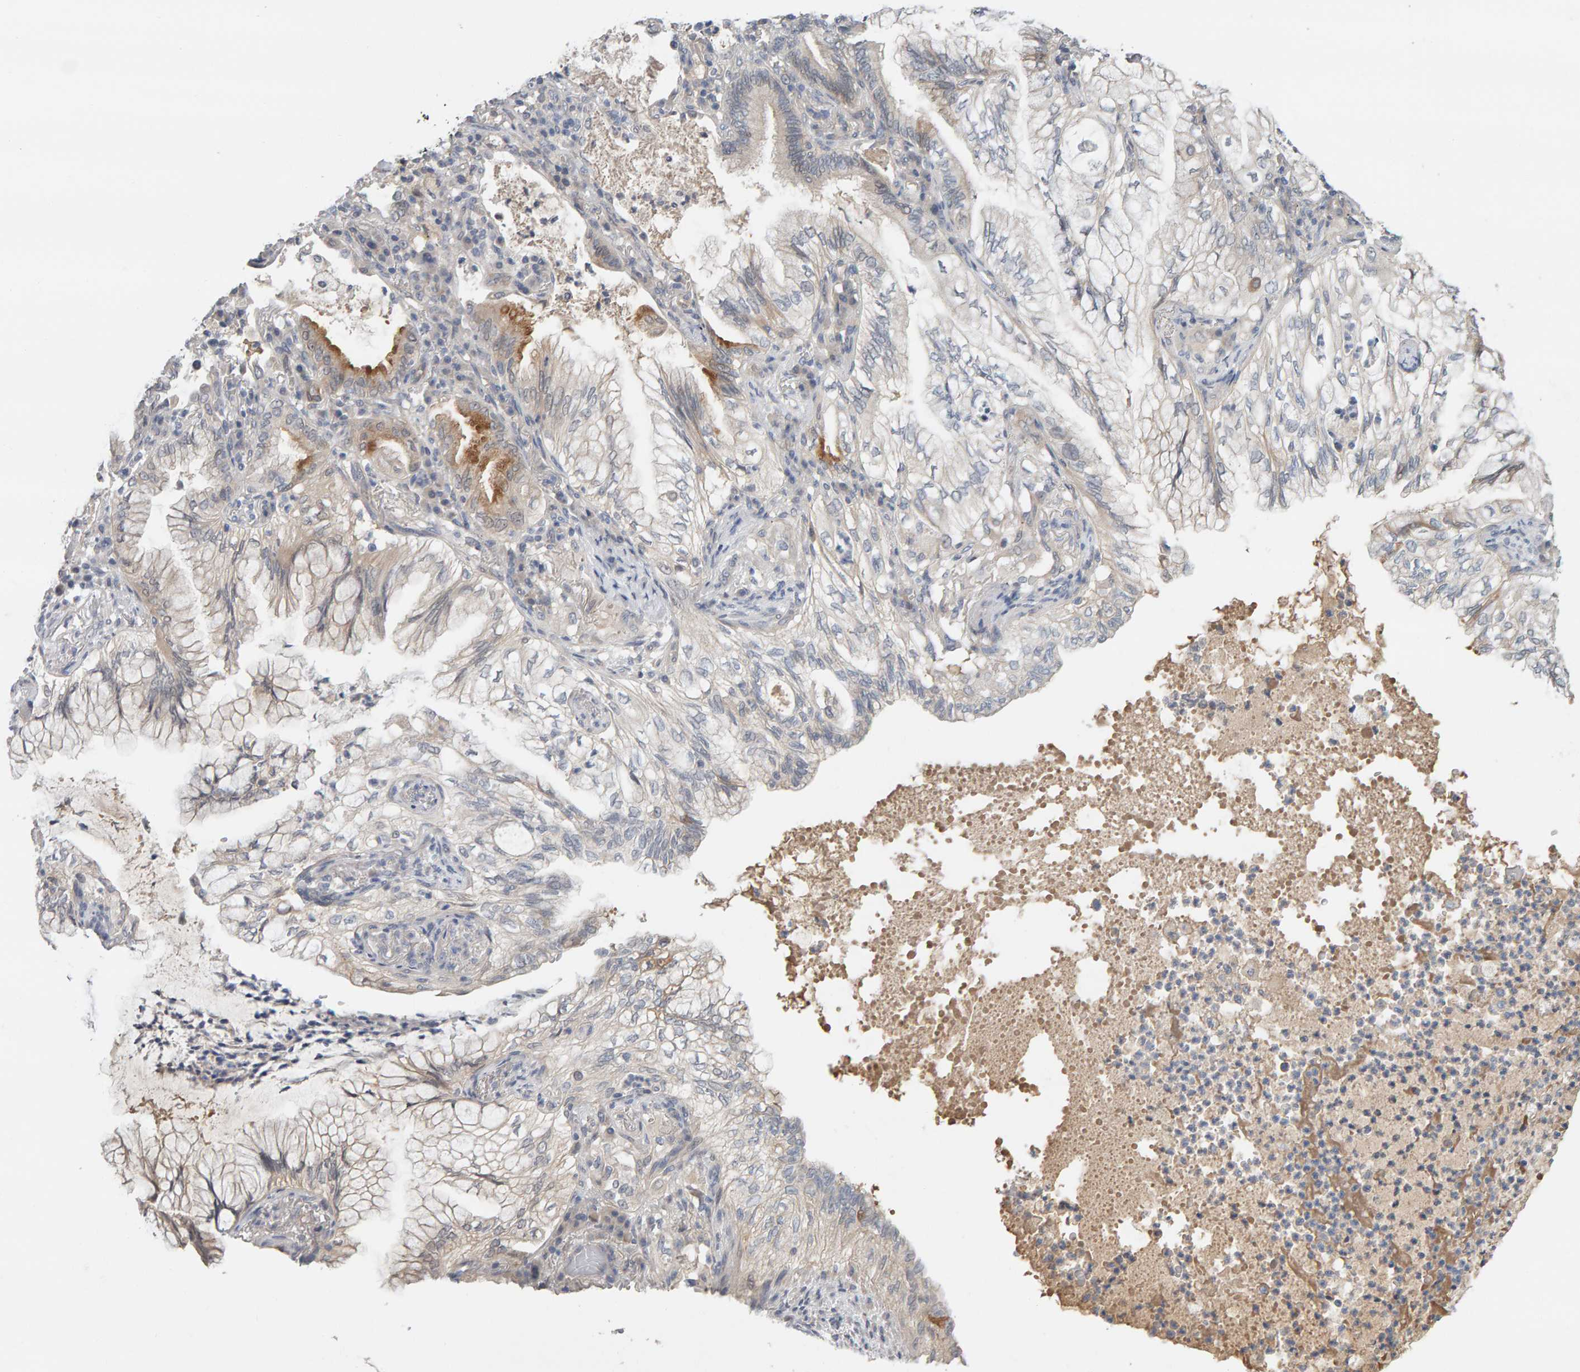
{"staining": {"intensity": "moderate", "quantity": "<25%", "location": "cytoplasmic/membranous"}, "tissue": "lung cancer", "cell_type": "Tumor cells", "image_type": "cancer", "snomed": [{"axis": "morphology", "description": "Adenocarcinoma, NOS"}, {"axis": "topography", "description": "Lung"}], "caption": "Immunohistochemistry histopathology image of neoplastic tissue: adenocarcinoma (lung) stained using immunohistochemistry displays low levels of moderate protein expression localized specifically in the cytoplasmic/membranous of tumor cells, appearing as a cytoplasmic/membranous brown color.", "gene": "GFUS", "patient": {"sex": "female", "age": 70}}